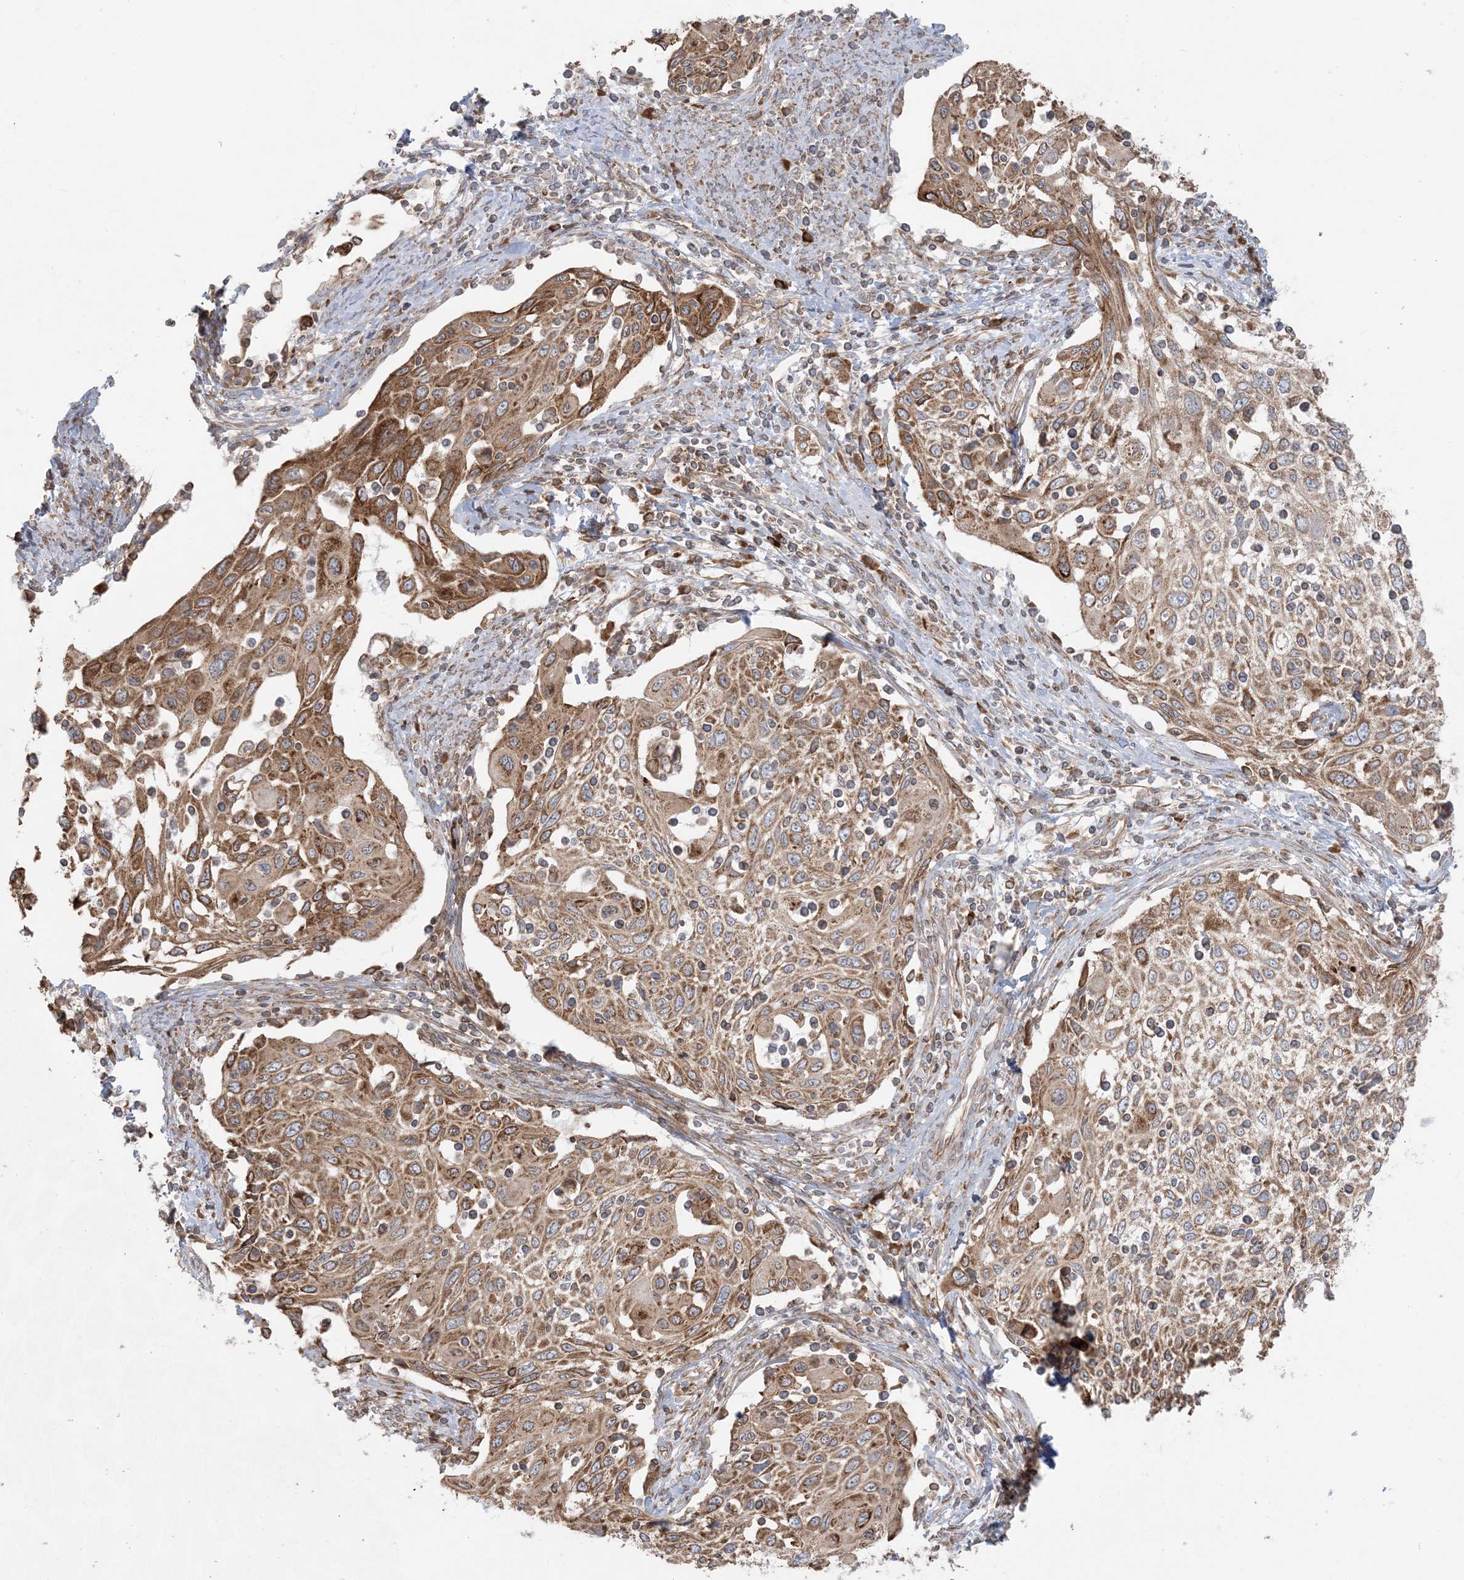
{"staining": {"intensity": "moderate", "quantity": ">75%", "location": "cytoplasmic/membranous"}, "tissue": "cervical cancer", "cell_type": "Tumor cells", "image_type": "cancer", "snomed": [{"axis": "morphology", "description": "Squamous cell carcinoma, NOS"}, {"axis": "topography", "description": "Cervix"}], "caption": "DAB immunohistochemical staining of cervical cancer (squamous cell carcinoma) exhibits moderate cytoplasmic/membranous protein staining in about >75% of tumor cells.", "gene": "UBXN4", "patient": {"sex": "female", "age": 70}}